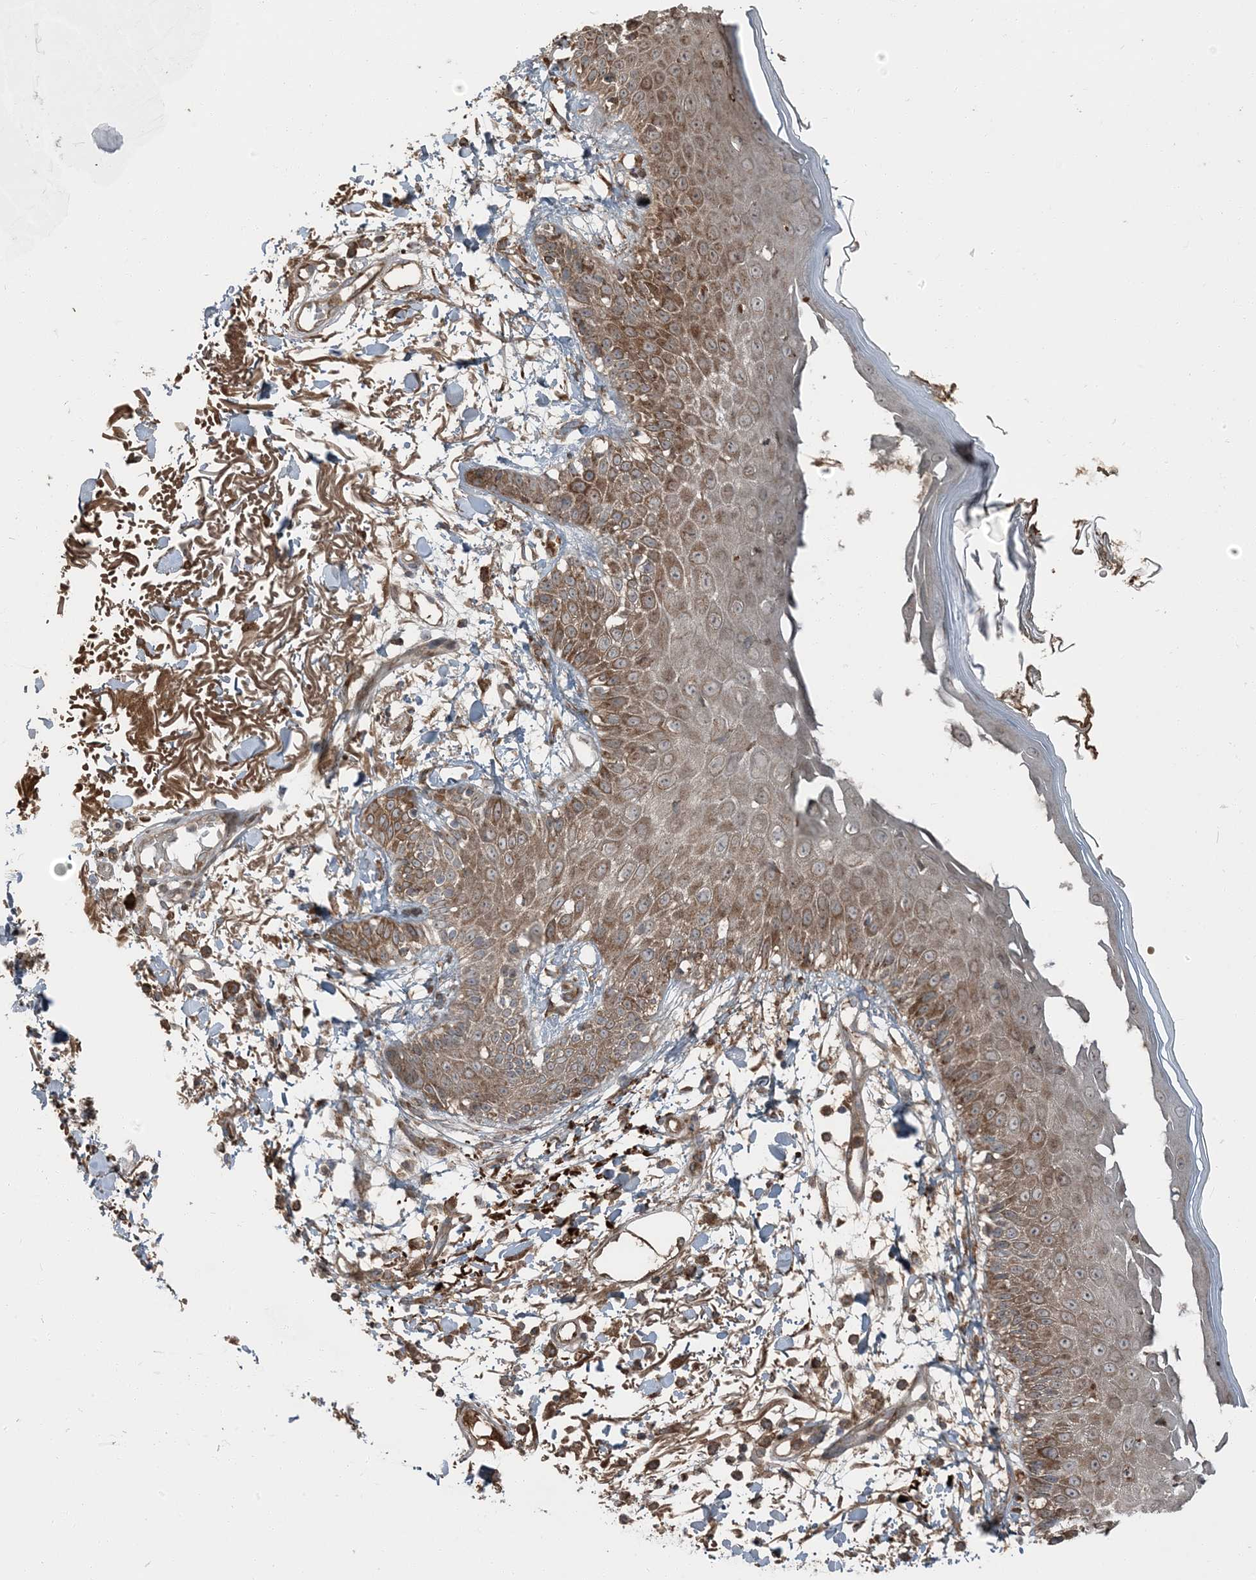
{"staining": {"intensity": "moderate", "quantity": ">75%", "location": "cytoplasmic/membranous"}, "tissue": "skin", "cell_type": "Fibroblasts", "image_type": "normal", "snomed": [{"axis": "morphology", "description": "Normal tissue, NOS"}, {"axis": "morphology", "description": "Squamous cell carcinoma, NOS"}, {"axis": "topography", "description": "Skin"}, {"axis": "topography", "description": "Peripheral nerve tissue"}], "caption": "Brown immunohistochemical staining in benign human skin displays moderate cytoplasmic/membranous staining in approximately >75% of fibroblasts. (Stains: DAB (3,3'-diaminobenzidine) in brown, nuclei in blue, Microscopy: brightfield microscopy at high magnification).", "gene": "RAB3GAP1", "patient": {"sex": "male", "age": 83}}